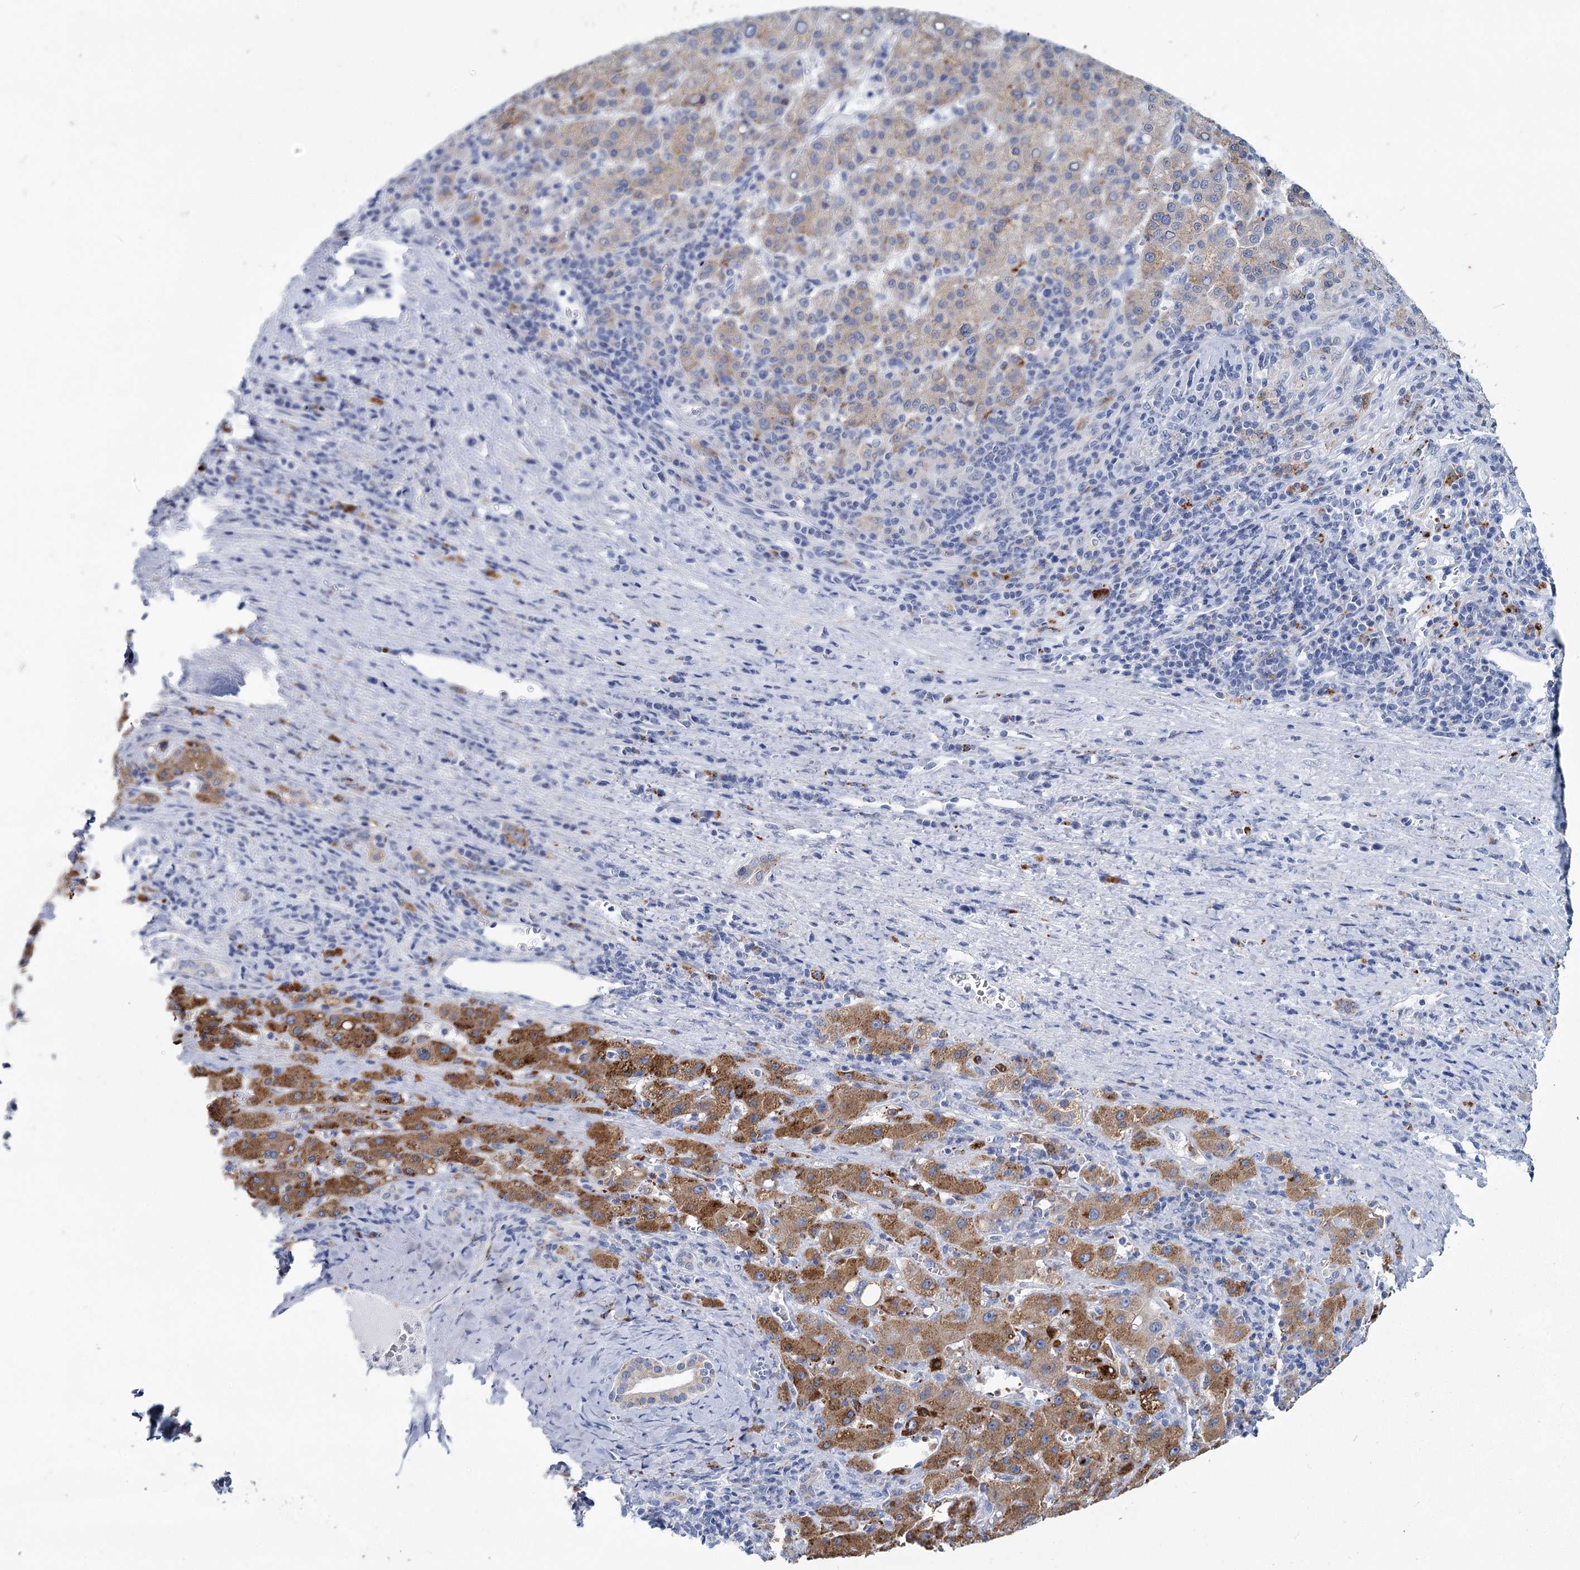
{"staining": {"intensity": "moderate", "quantity": "<25%", "location": "cytoplasmic/membranous"}, "tissue": "liver cancer", "cell_type": "Tumor cells", "image_type": "cancer", "snomed": [{"axis": "morphology", "description": "Carcinoma, Hepatocellular, NOS"}, {"axis": "topography", "description": "Liver"}], "caption": "Liver hepatocellular carcinoma stained with IHC exhibits moderate cytoplasmic/membranous expression in approximately <25% of tumor cells. (Stains: DAB in brown, nuclei in blue, Microscopy: brightfield microscopy at high magnification).", "gene": "METTL7B", "patient": {"sex": "female", "age": 58}}